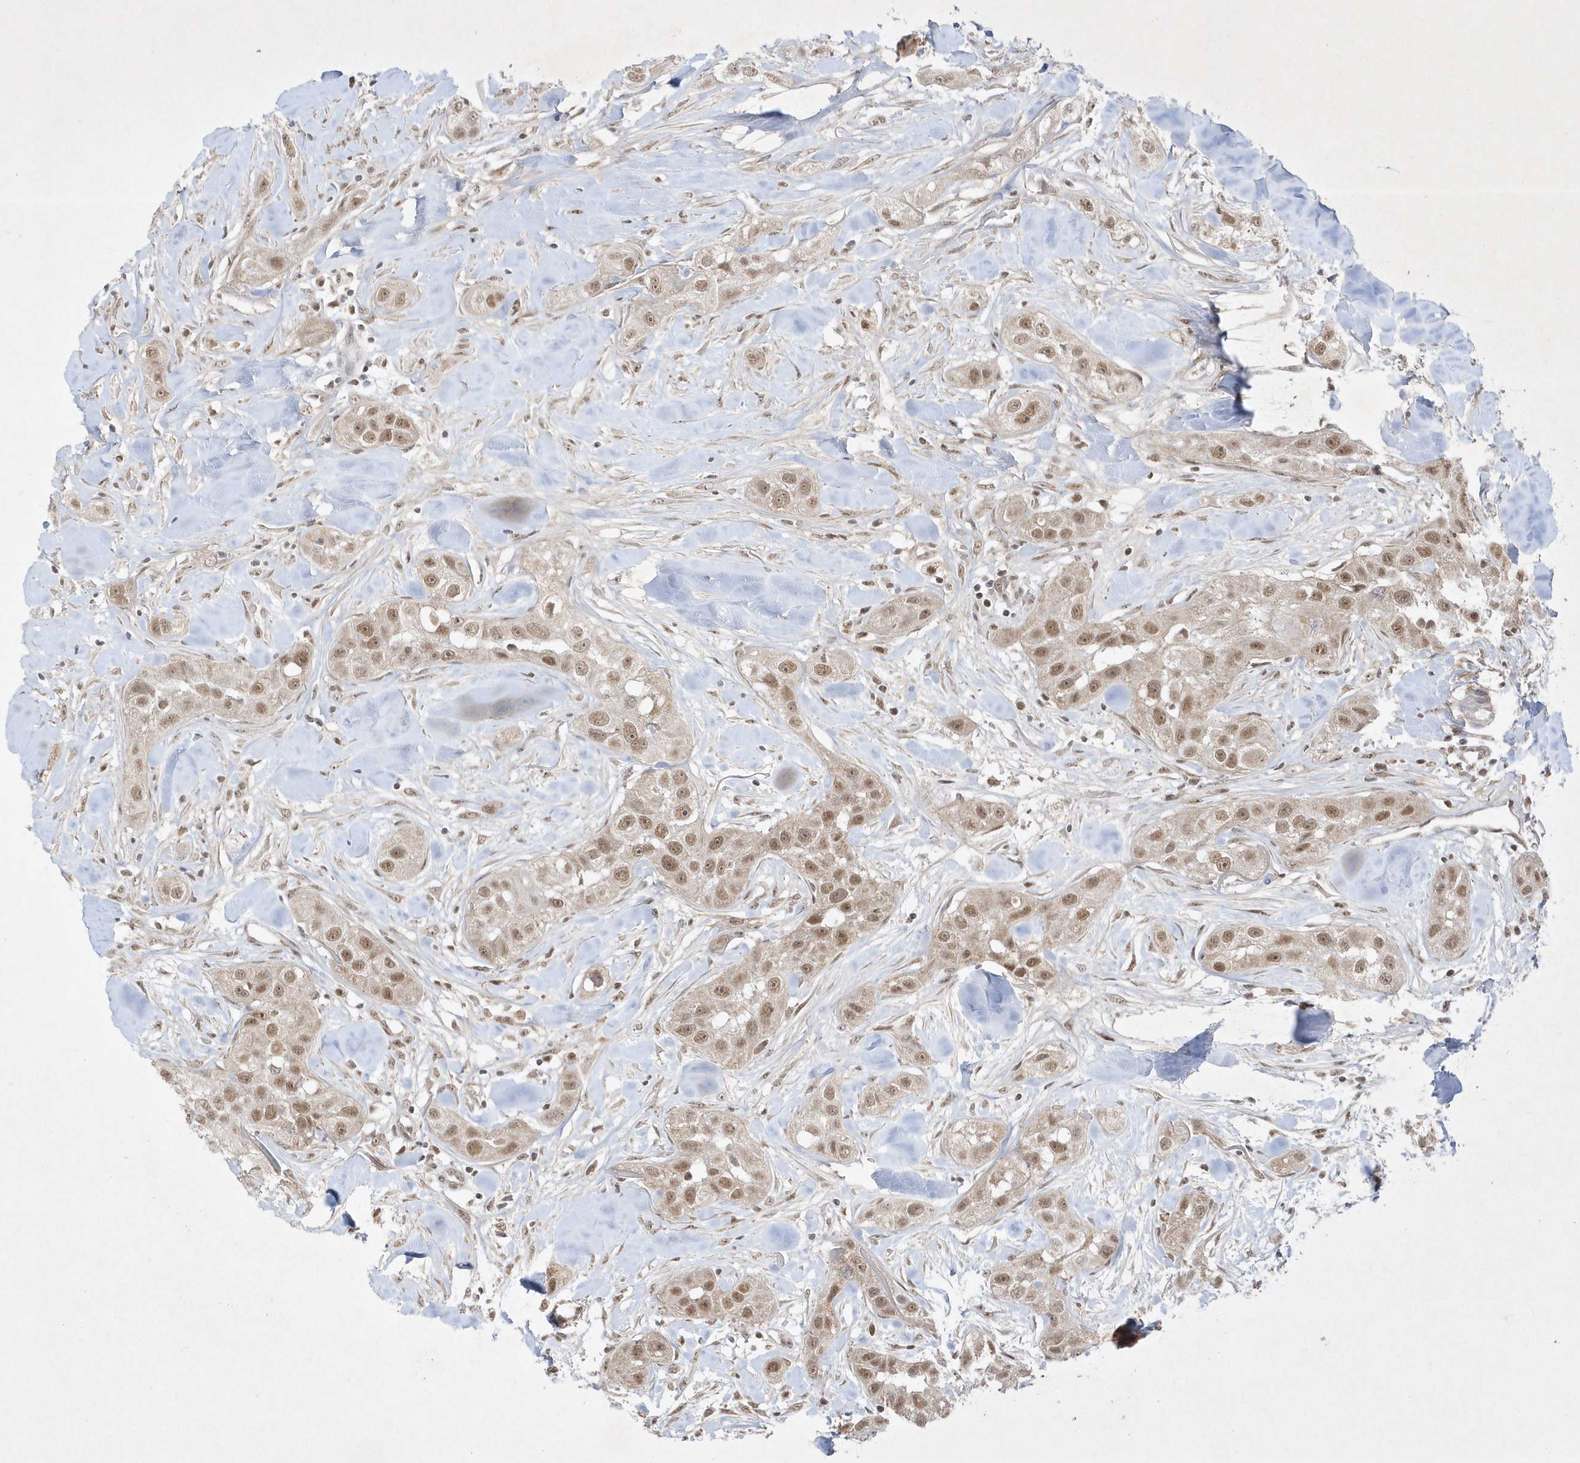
{"staining": {"intensity": "moderate", "quantity": ">75%", "location": "nuclear"}, "tissue": "head and neck cancer", "cell_type": "Tumor cells", "image_type": "cancer", "snomed": [{"axis": "morphology", "description": "Normal tissue, NOS"}, {"axis": "morphology", "description": "Squamous cell carcinoma, NOS"}, {"axis": "topography", "description": "Skeletal muscle"}, {"axis": "topography", "description": "Head-Neck"}], "caption": "Protein analysis of head and neck squamous cell carcinoma tissue exhibits moderate nuclear positivity in about >75% of tumor cells.", "gene": "CPSF3", "patient": {"sex": "male", "age": 51}}